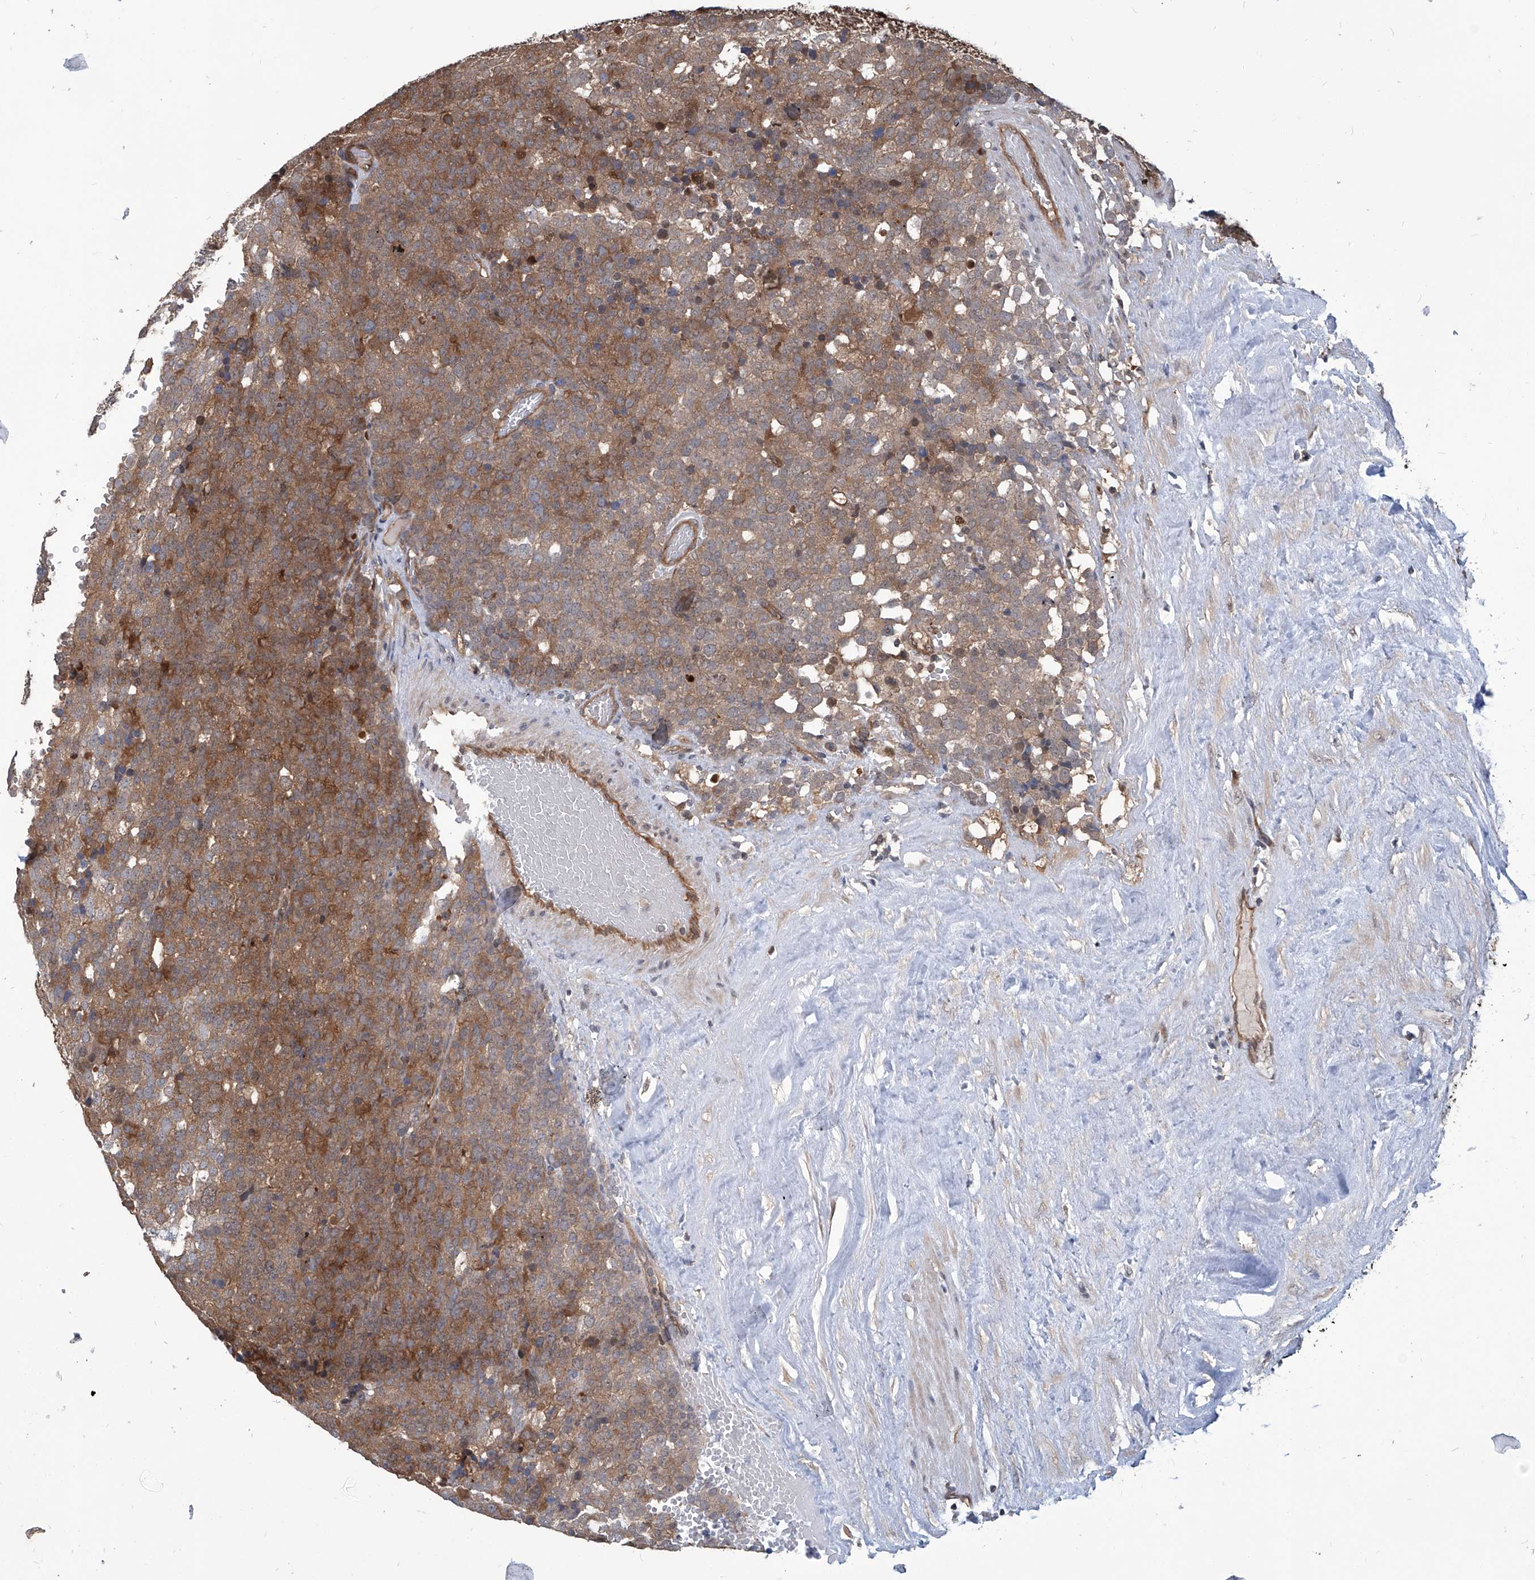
{"staining": {"intensity": "moderate", "quantity": ">75%", "location": "cytoplasmic/membranous"}, "tissue": "testis cancer", "cell_type": "Tumor cells", "image_type": "cancer", "snomed": [{"axis": "morphology", "description": "Seminoma, NOS"}, {"axis": "topography", "description": "Testis"}], "caption": "Tumor cells exhibit medium levels of moderate cytoplasmic/membranous positivity in approximately >75% of cells in human seminoma (testis). The staining is performed using DAB brown chromogen to label protein expression. The nuclei are counter-stained blue using hematoxylin.", "gene": "PSMB1", "patient": {"sex": "male", "age": 71}}